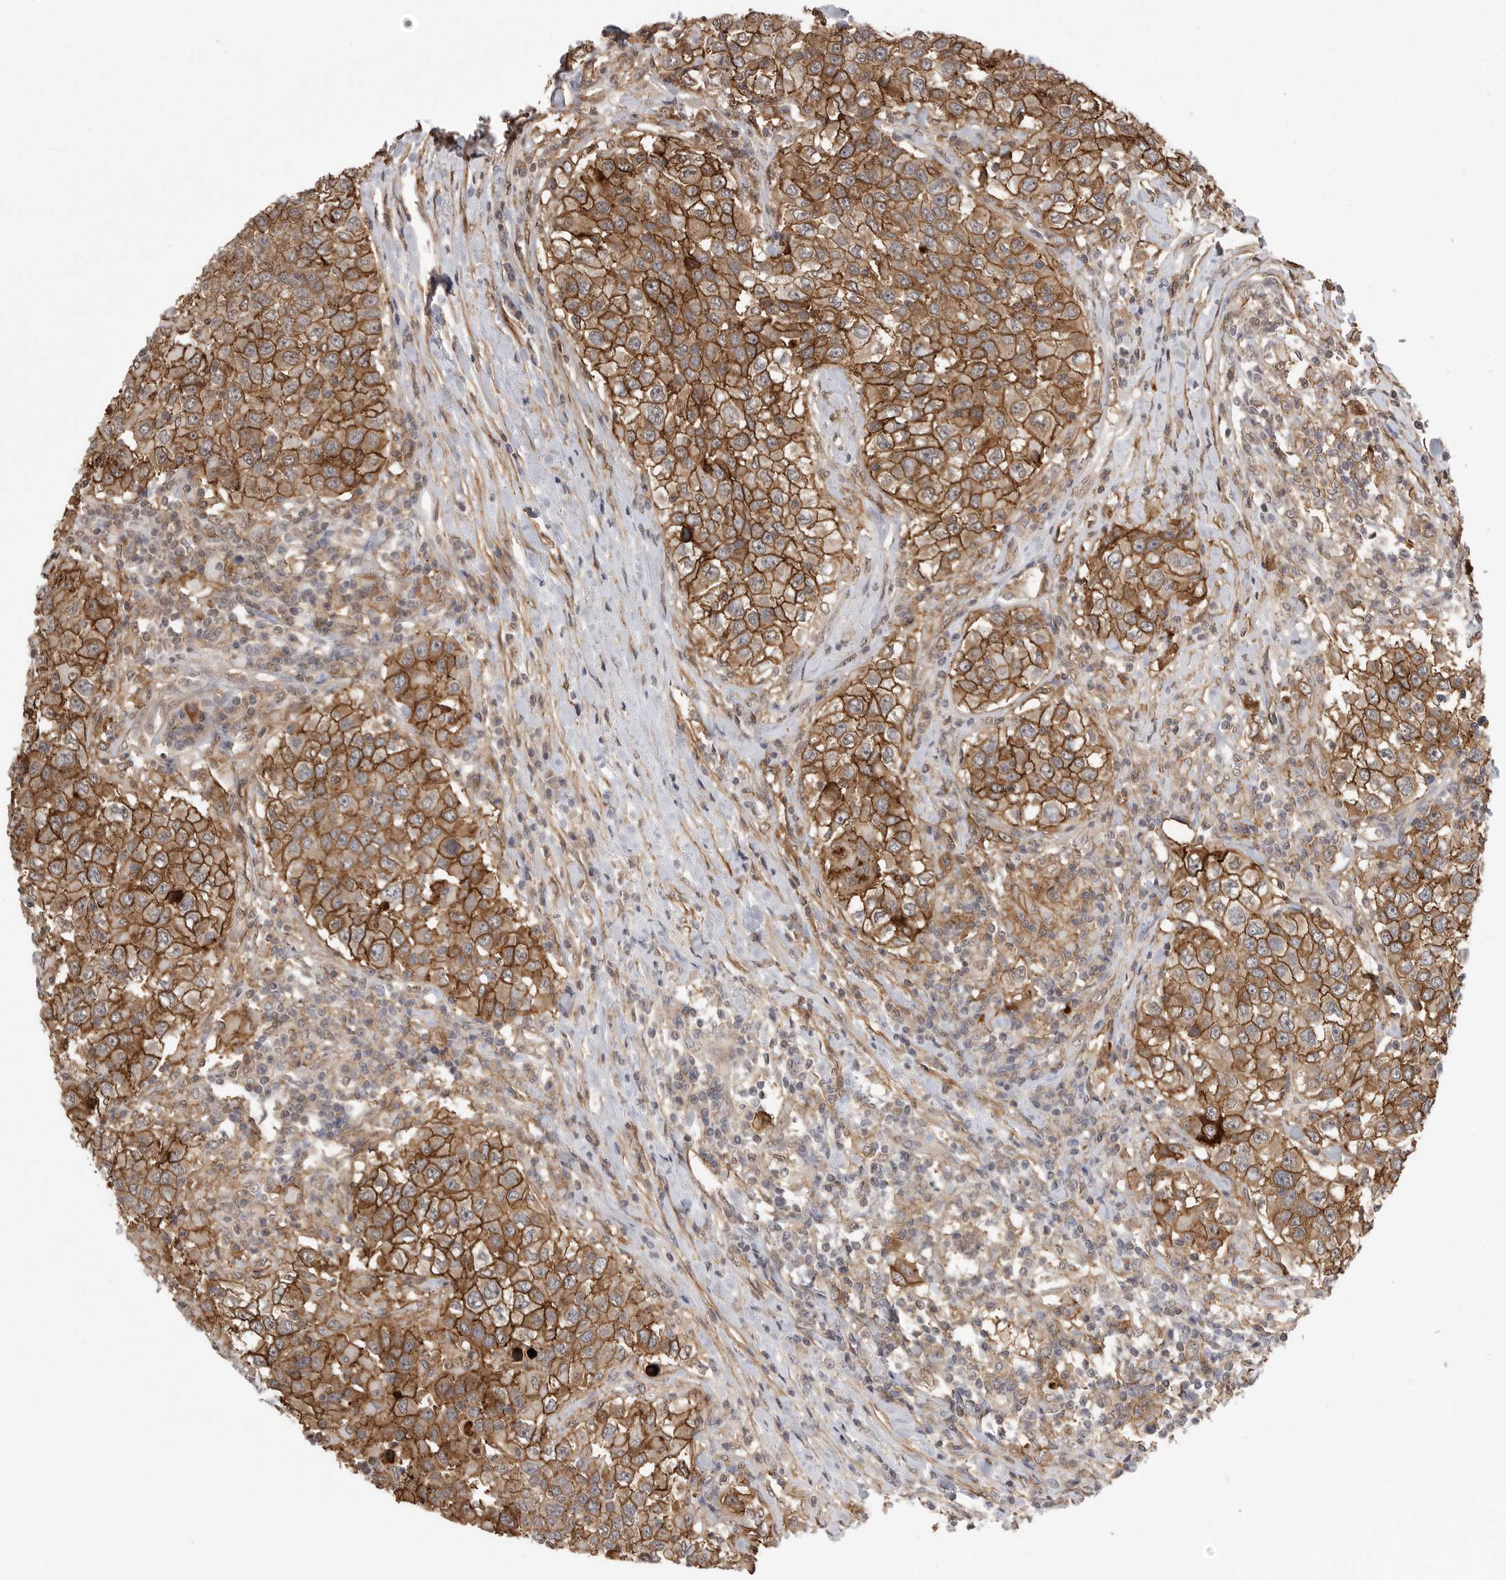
{"staining": {"intensity": "strong", "quantity": ">75%", "location": "cytoplasmic/membranous"}, "tissue": "urothelial cancer", "cell_type": "Tumor cells", "image_type": "cancer", "snomed": [{"axis": "morphology", "description": "Urothelial carcinoma, High grade"}, {"axis": "topography", "description": "Urinary bladder"}], "caption": "The immunohistochemical stain shows strong cytoplasmic/membranous positivity in tumor cells of urothelial cancer tissue.", "gene": "NECTIN1", "patient": {"sex": "female", "age": 80}}